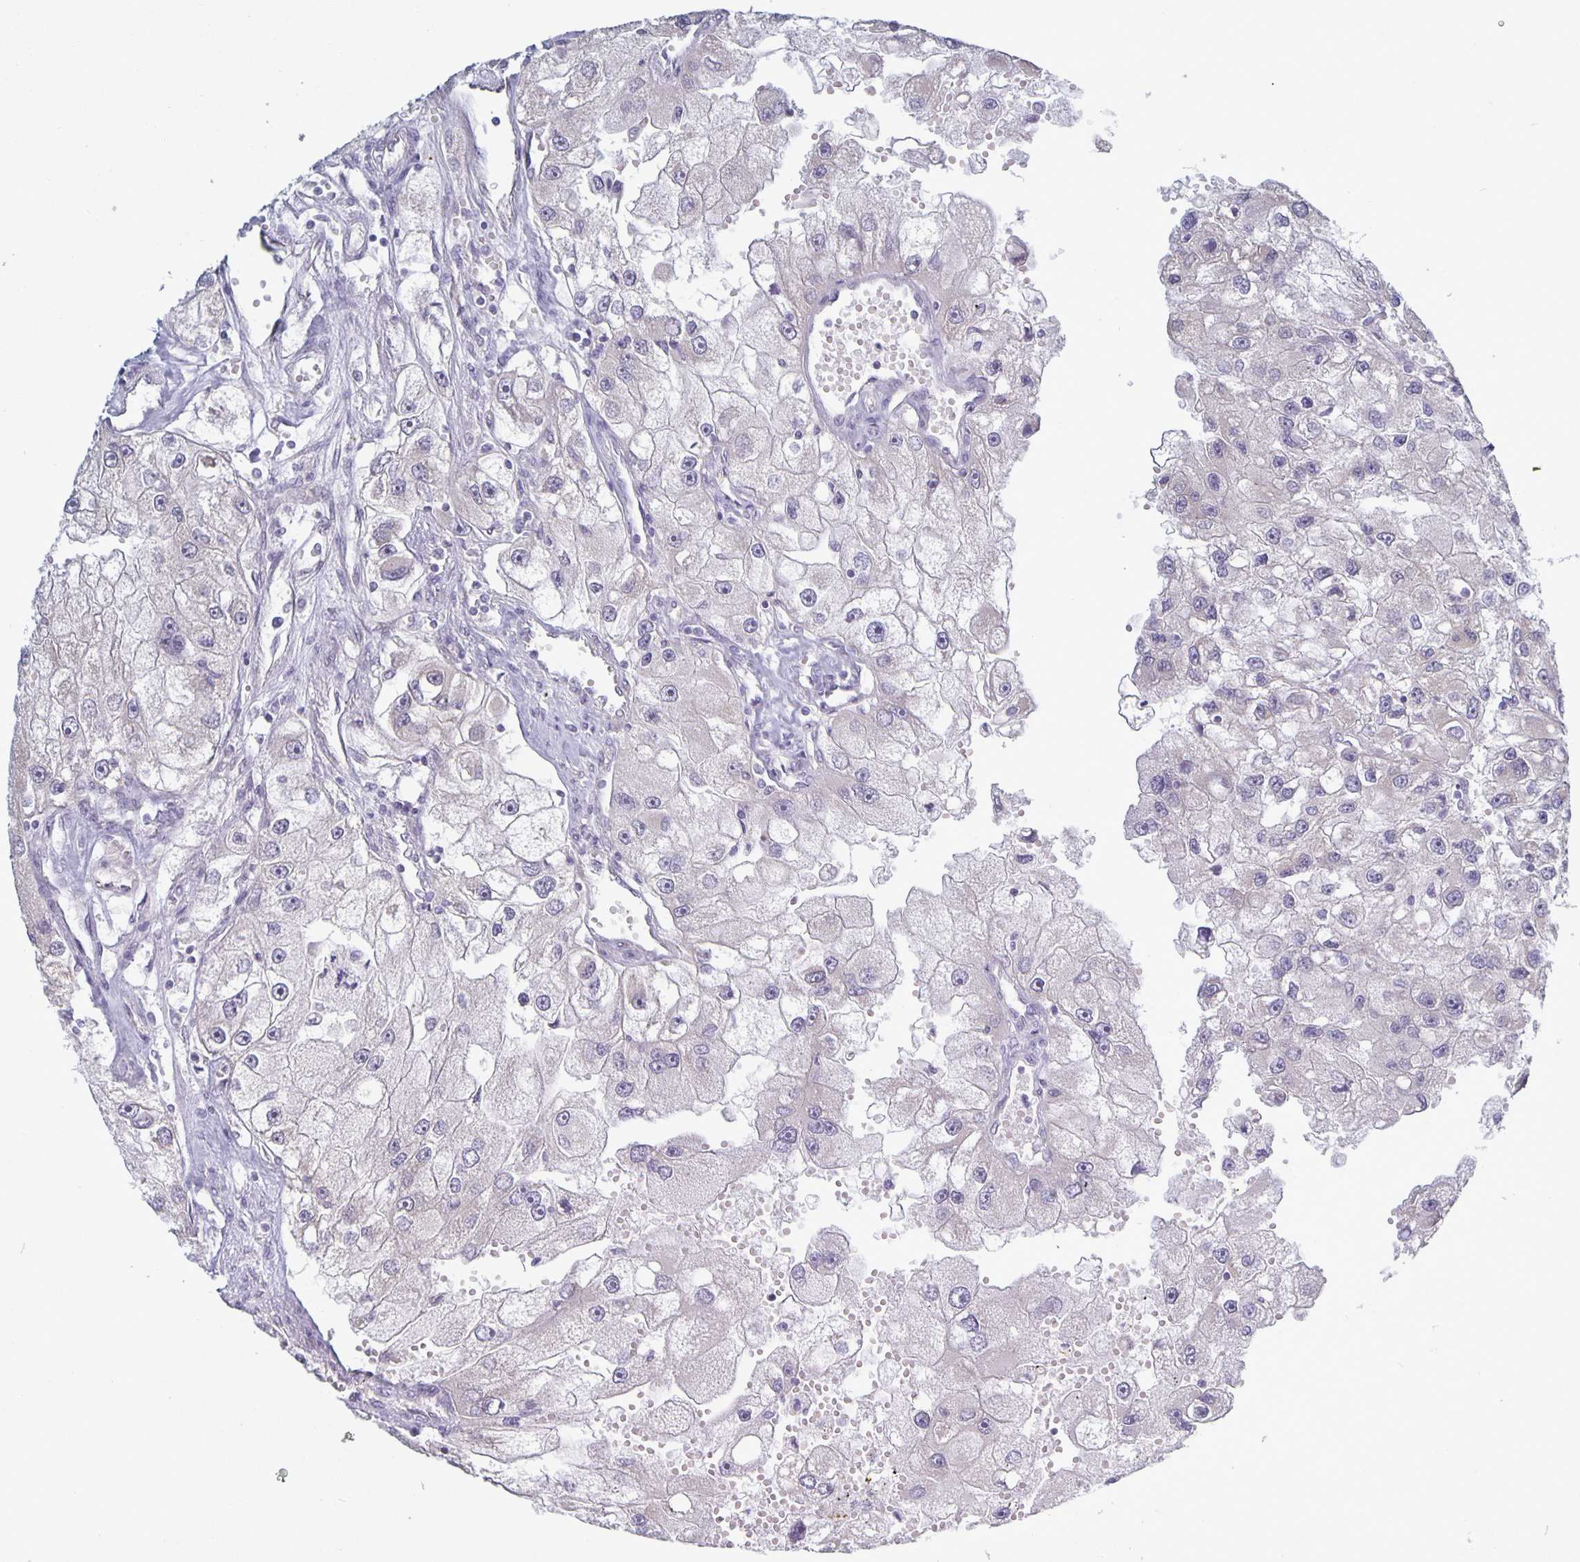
{"staining": {"intensity": "negative", "quantity": "none", "location": "none"}, "tissue": "renal cancer", "cell_type": "Tumor cells", "image_type": "cancer", "snomed": [{"axis": "morphology", "description": "Adenocarcinoma, NOS"}, {"axis": "topography", "description": "Kidney"}], "caption": "The image displays no significant staining in tumor cells of renal cancer. The staining was performed using DAB to visualize the protein expression in brown, while the nuclei were stained in blue with hematoxylin (Magnification: 20x).", "gene": "PLCB3", "patient": {"sex": "male", "age": 63}}